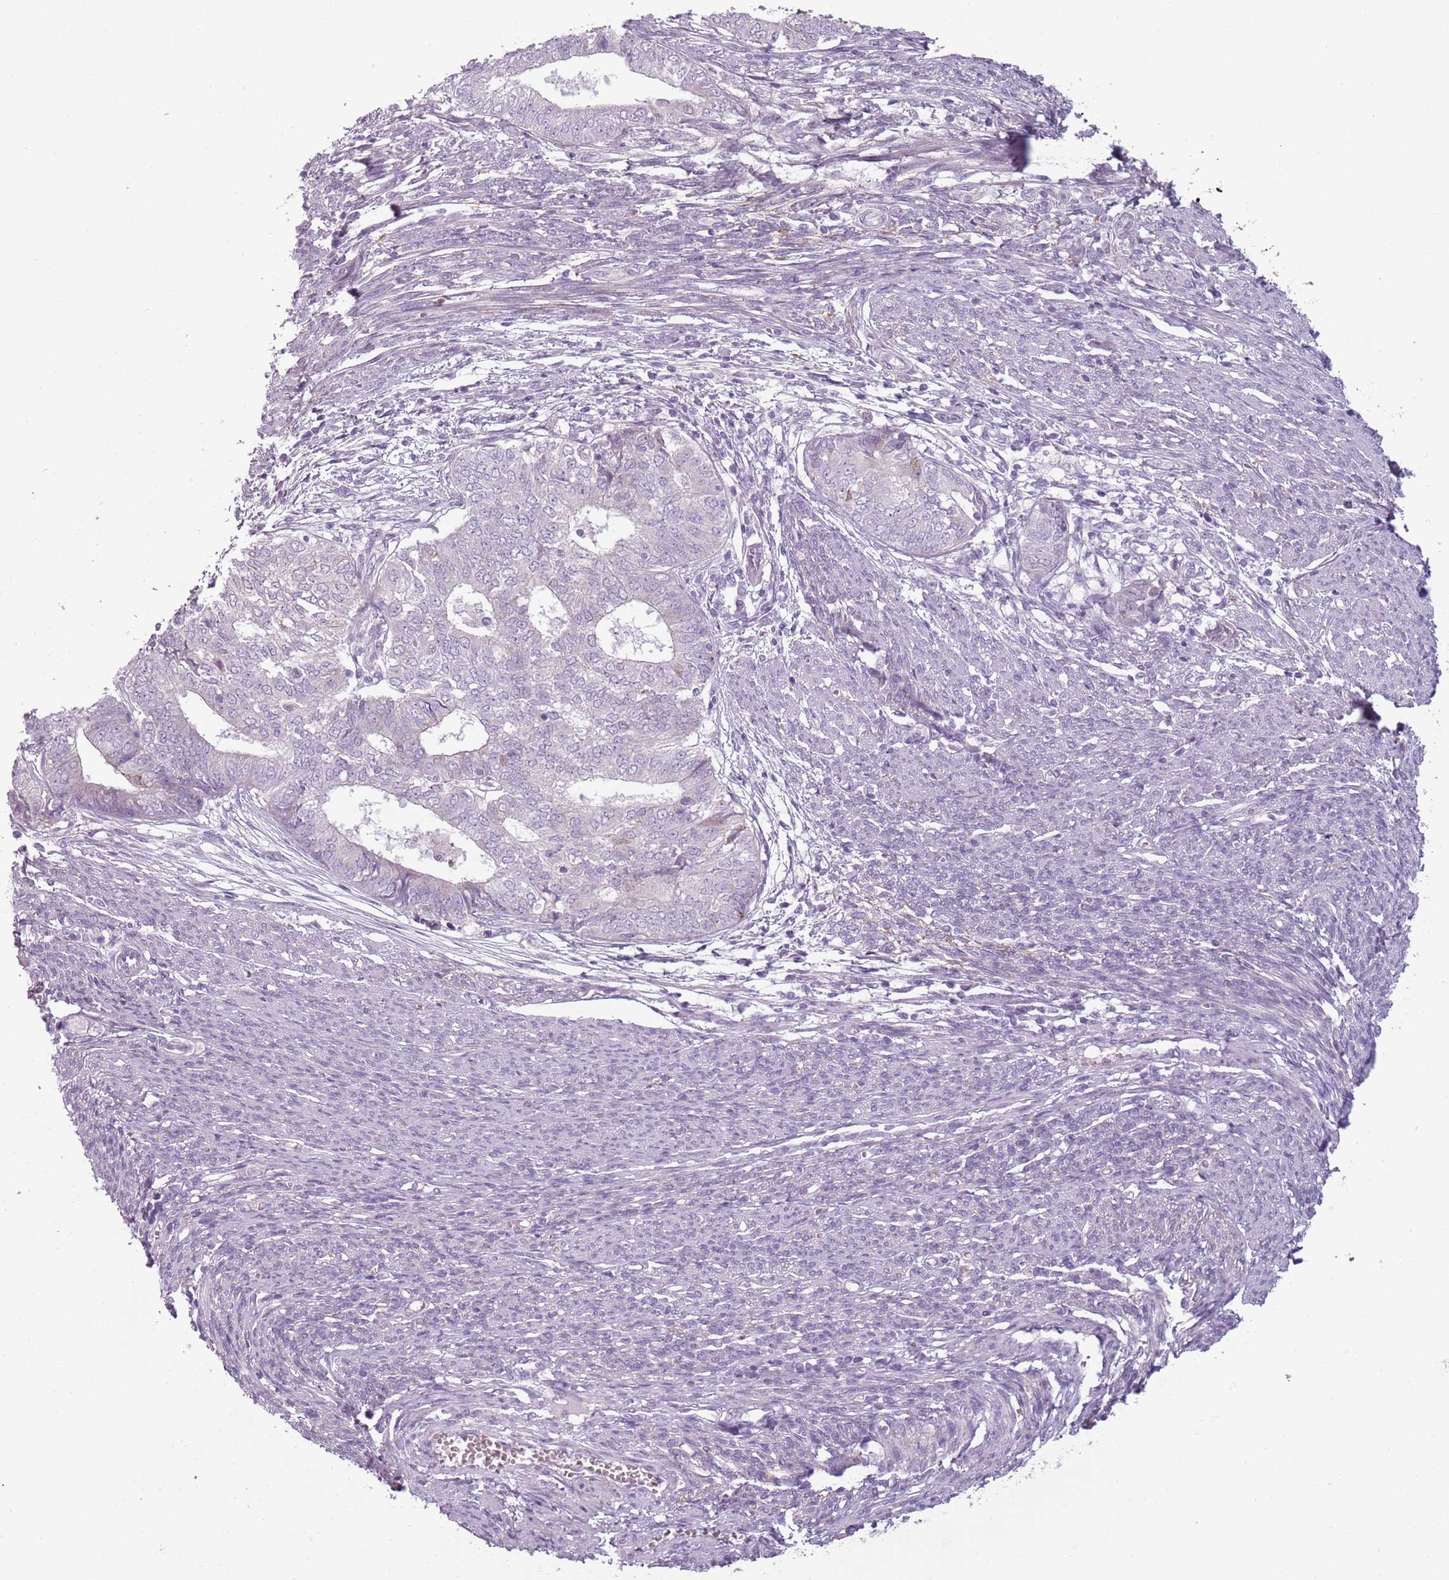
{"staining": {"intensity": "negative", "quantity": "none", "location": "none"}, "tissue": "endometrial cancer", "cell_type": "Tumor cells", "image_type": "cancer", "snomed": [{"axis": "morphology", "description": "Adenocarcinoma, NOS"}, {"axis": "topography", "description": "Endometrium"}], "caption": "High magnification brightfield microscopy of endometrial cancer stained with DAB (3,3'-diaminobenzidine) (brown) and counterstained with hematoxylin (blue): tumor cells show no significant expression. (DAB immunohistochemistry, high magnification).", "gene": "MEGF8", "patient": {"sex": "female", "age": 62}}